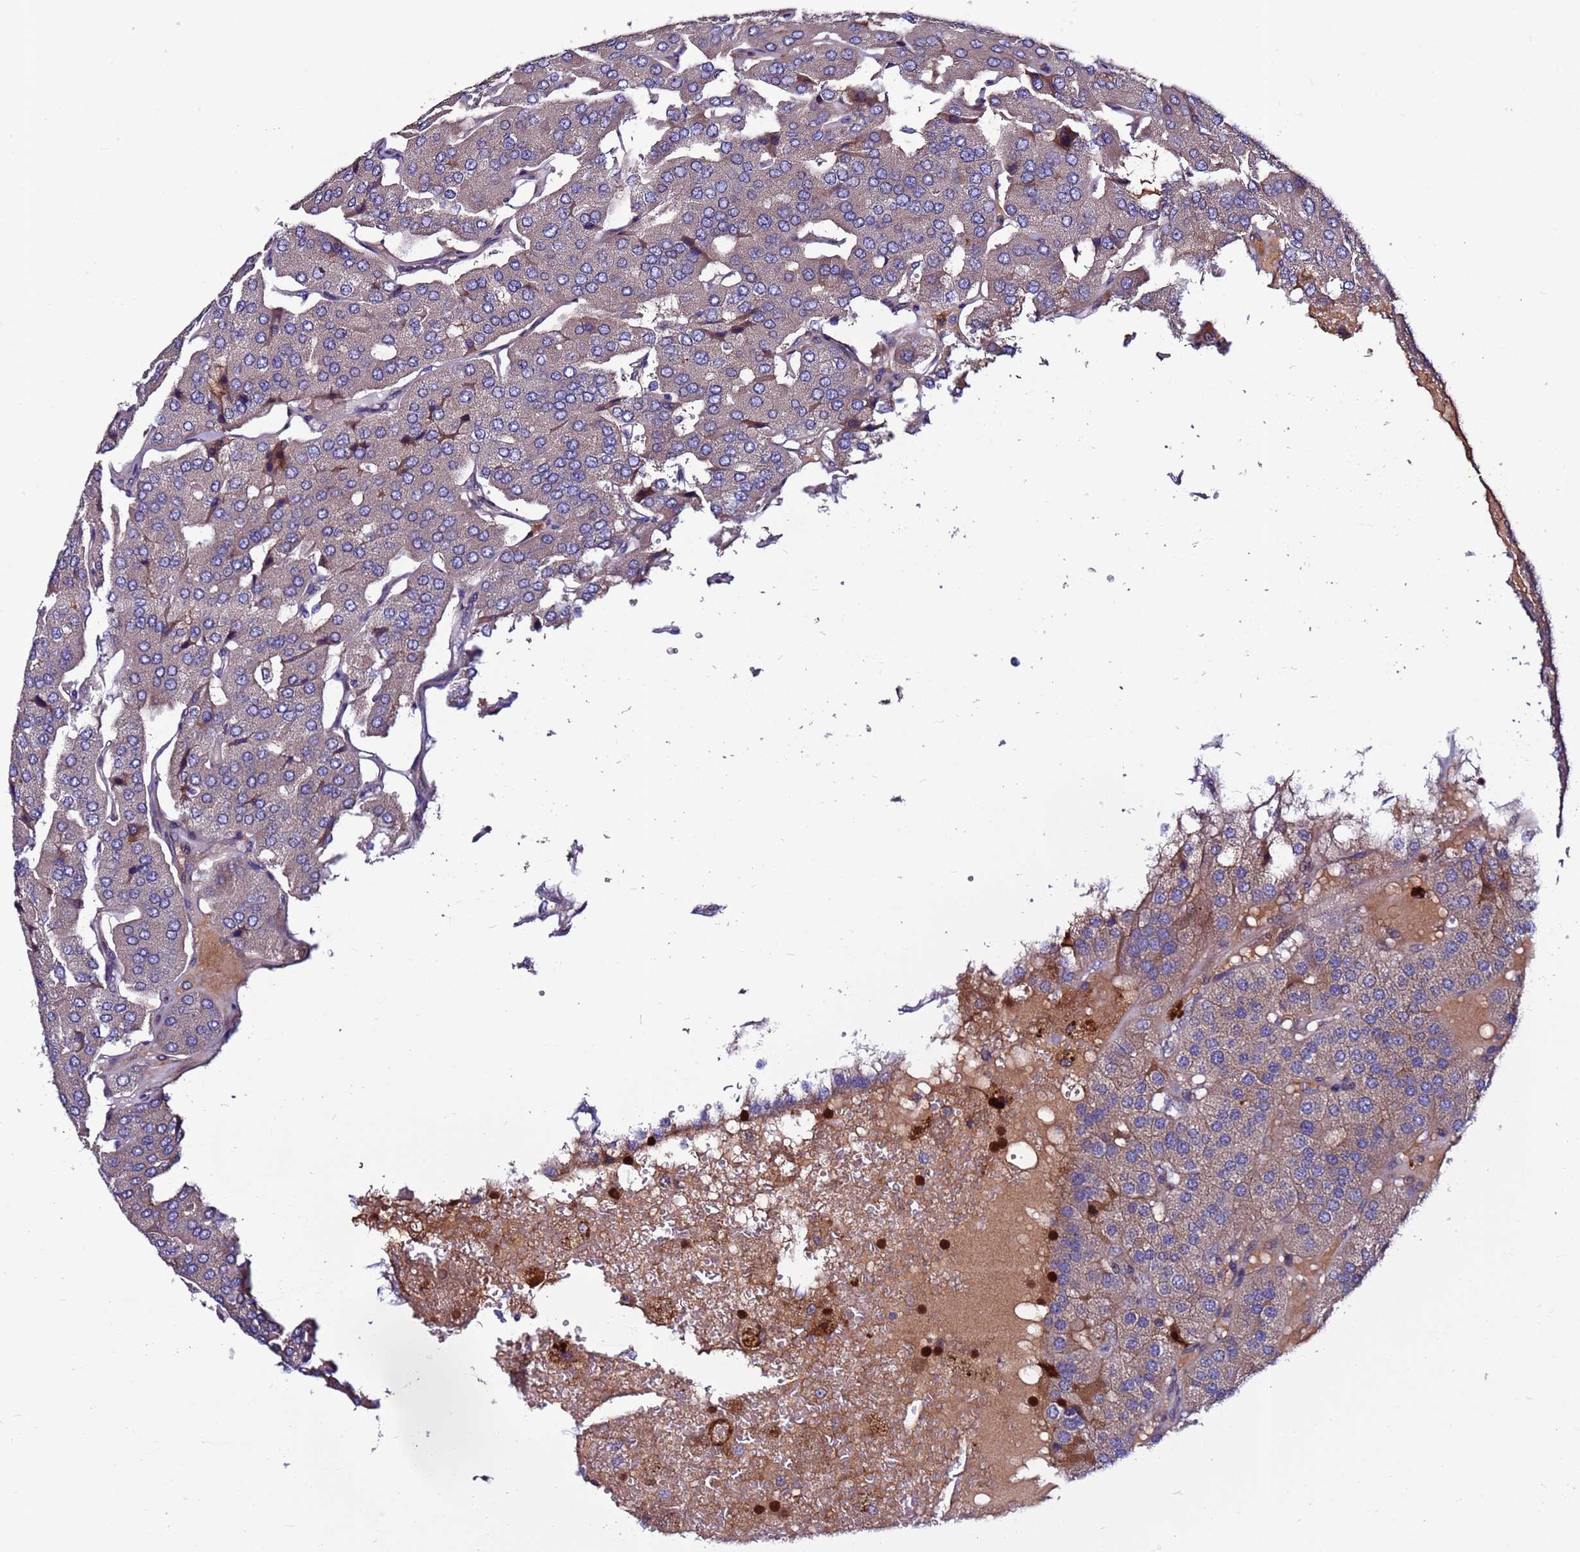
{"staining": {"intensity": "negative", "quantity": "none", "location": "none"}, "tissue": "parathyroid gland", "cell_type": "Glandular cells", "image_type": "normal", "snomed": [{"axis": "morphology", "description": "Normal tissue, NOS"}, {"axis": "morphology", "description": "Adenoma, NOS"}, {"axis": "topography", "description": "Parathyroid gland"}], "caption": "IHC image of normal parathyroid gland: parathyroid gland stained with DAB demonstrates no significant protein positivity in glandular cells. The staining was performed using DAB to visualize the protein expression in brown, while the nuclei were stained in blue with hematoxylin (Magnification: 20x).", "gene": "C8G", "patient": {"sex": "female", "age": 86}}